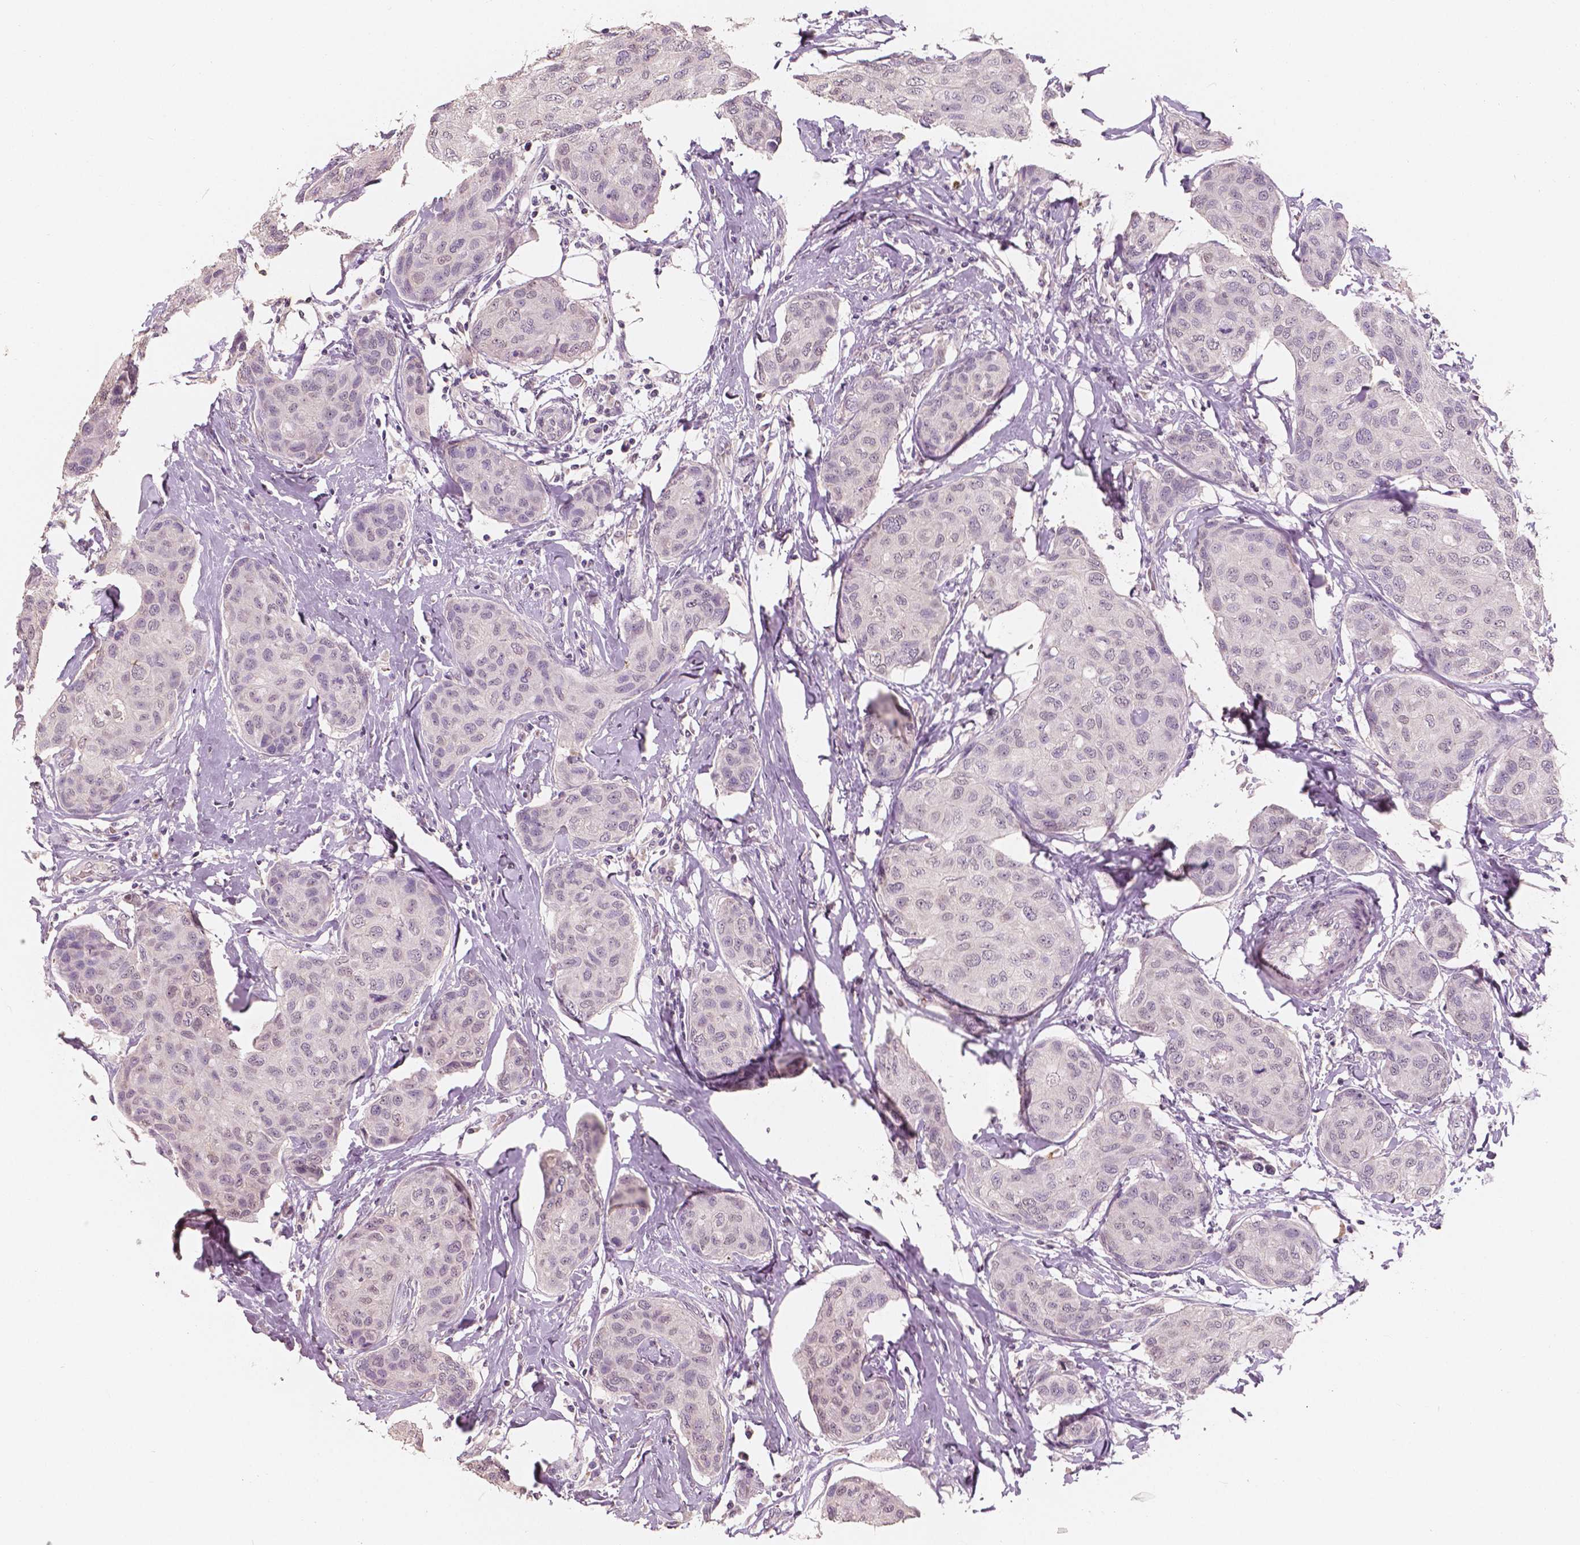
{"staining": {"intensity": "negative", "quantity": "none", "location": "none"}, "tissue": "breast cancer", "cell_type": "Tumor cells", "image_type": "cancer", "snomed": [{"axis": "morphology", "description": "Duct carcinoma"}, {"axis": "topography", "description": "Breast"}], "caption": "DAB immunohistochemical staining of breast cancer (intraductal carcinoma) reveals no significant positivity in tumor cells.", "gene": "SAT2", "patient": {"sex": "female", "age": 80}}